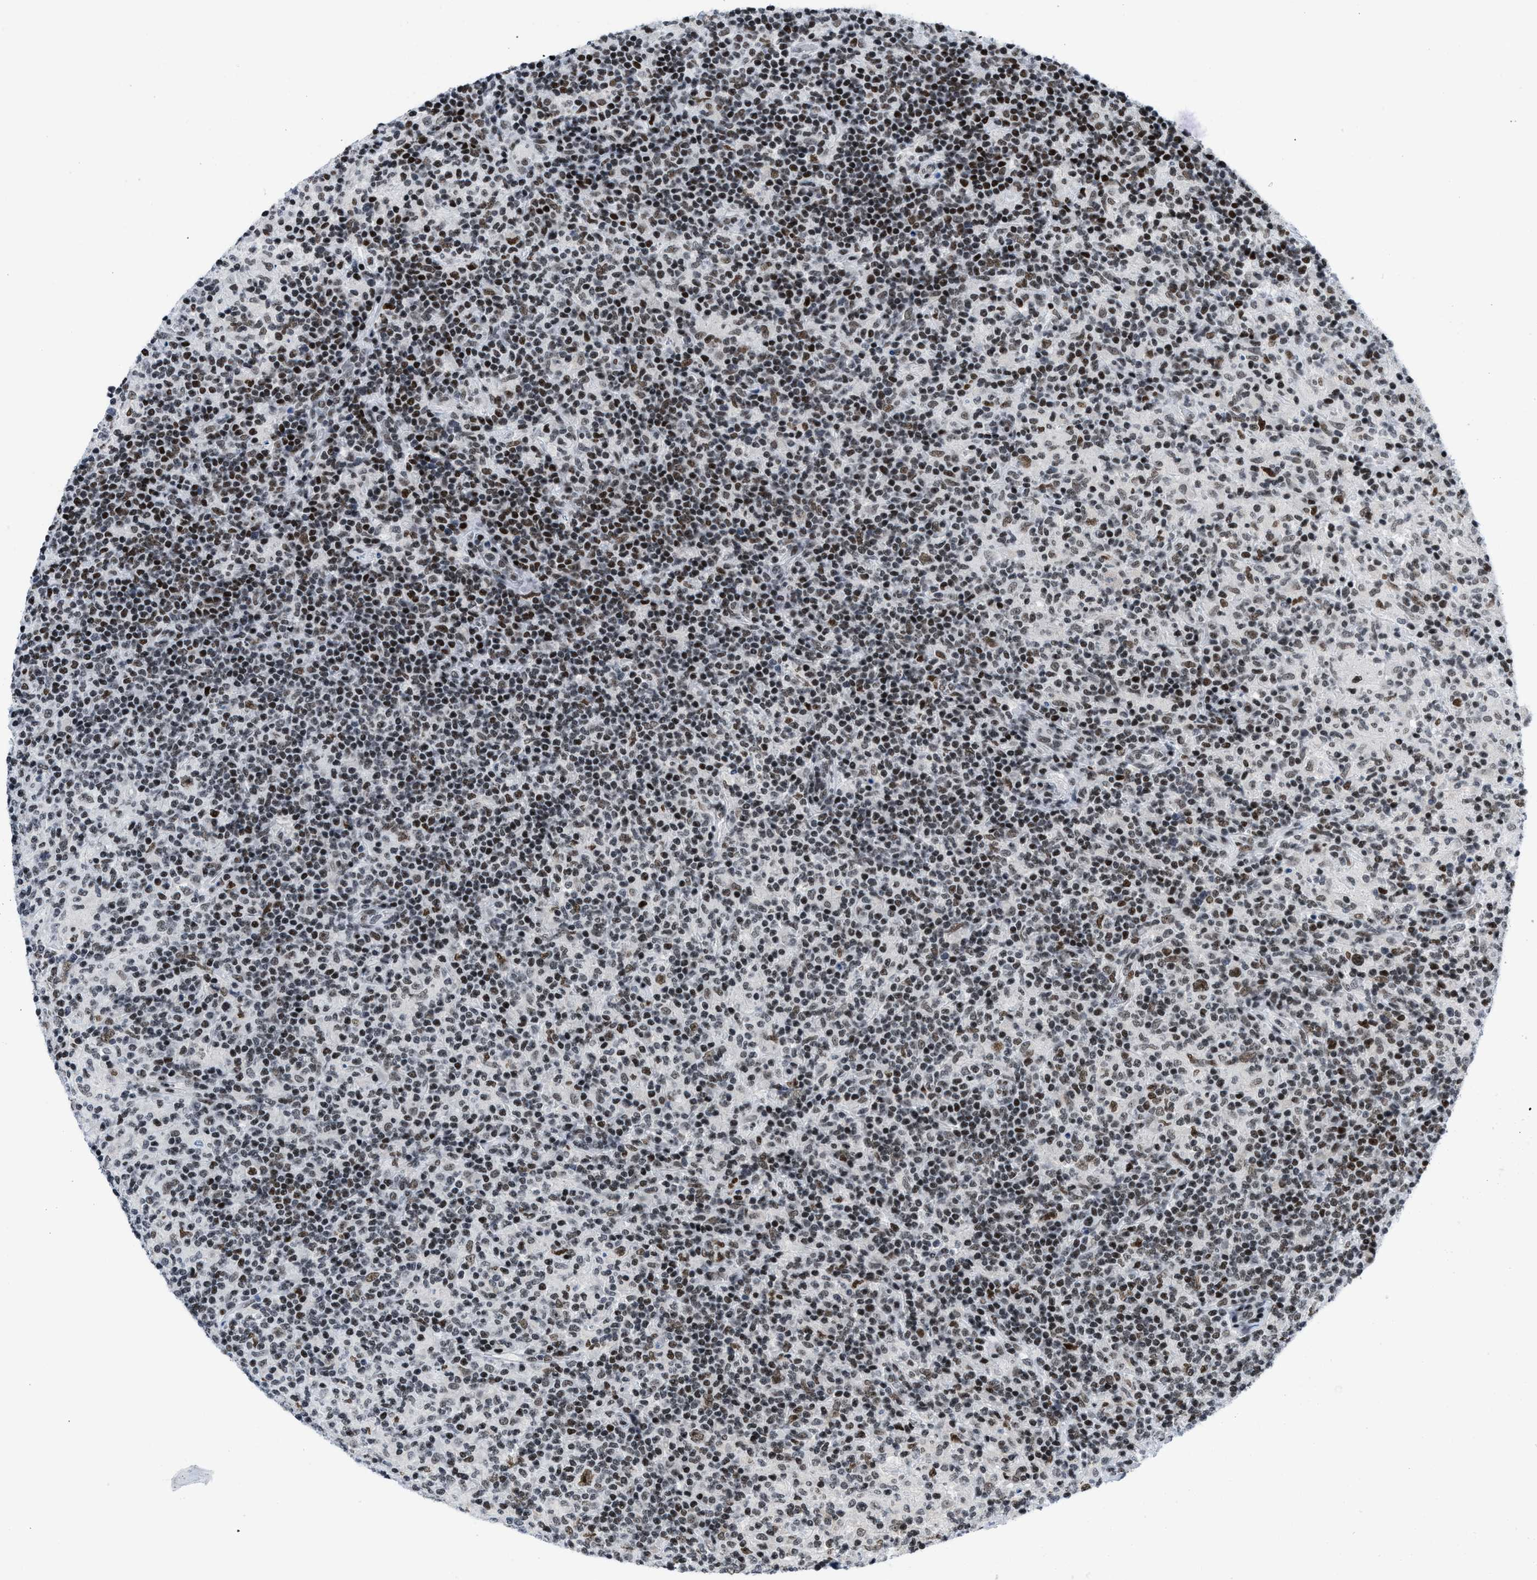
{"staining": {"intensity": "moderate", "quantity": ">75%", "location": "nuclear"}, "tissue": "lymphoma", "cell_type": "Tumor cells", "image_type": "cancer", "snomed": [{"axis": "morphology", "description": "Hodgkin's disease, NOS"}, {"axis": "topography", "description": "Lymph node"}], "caption": "Hodgkin's disease was stained to show a protein in brown. There is medium levels of moderate nuclear expression in about >75% of tumor cells. The protein is shown in brown color, while the nuclei are stained blue.", "gene": "TERF2IP", "patient": {"sex": "male", "age": 70}}